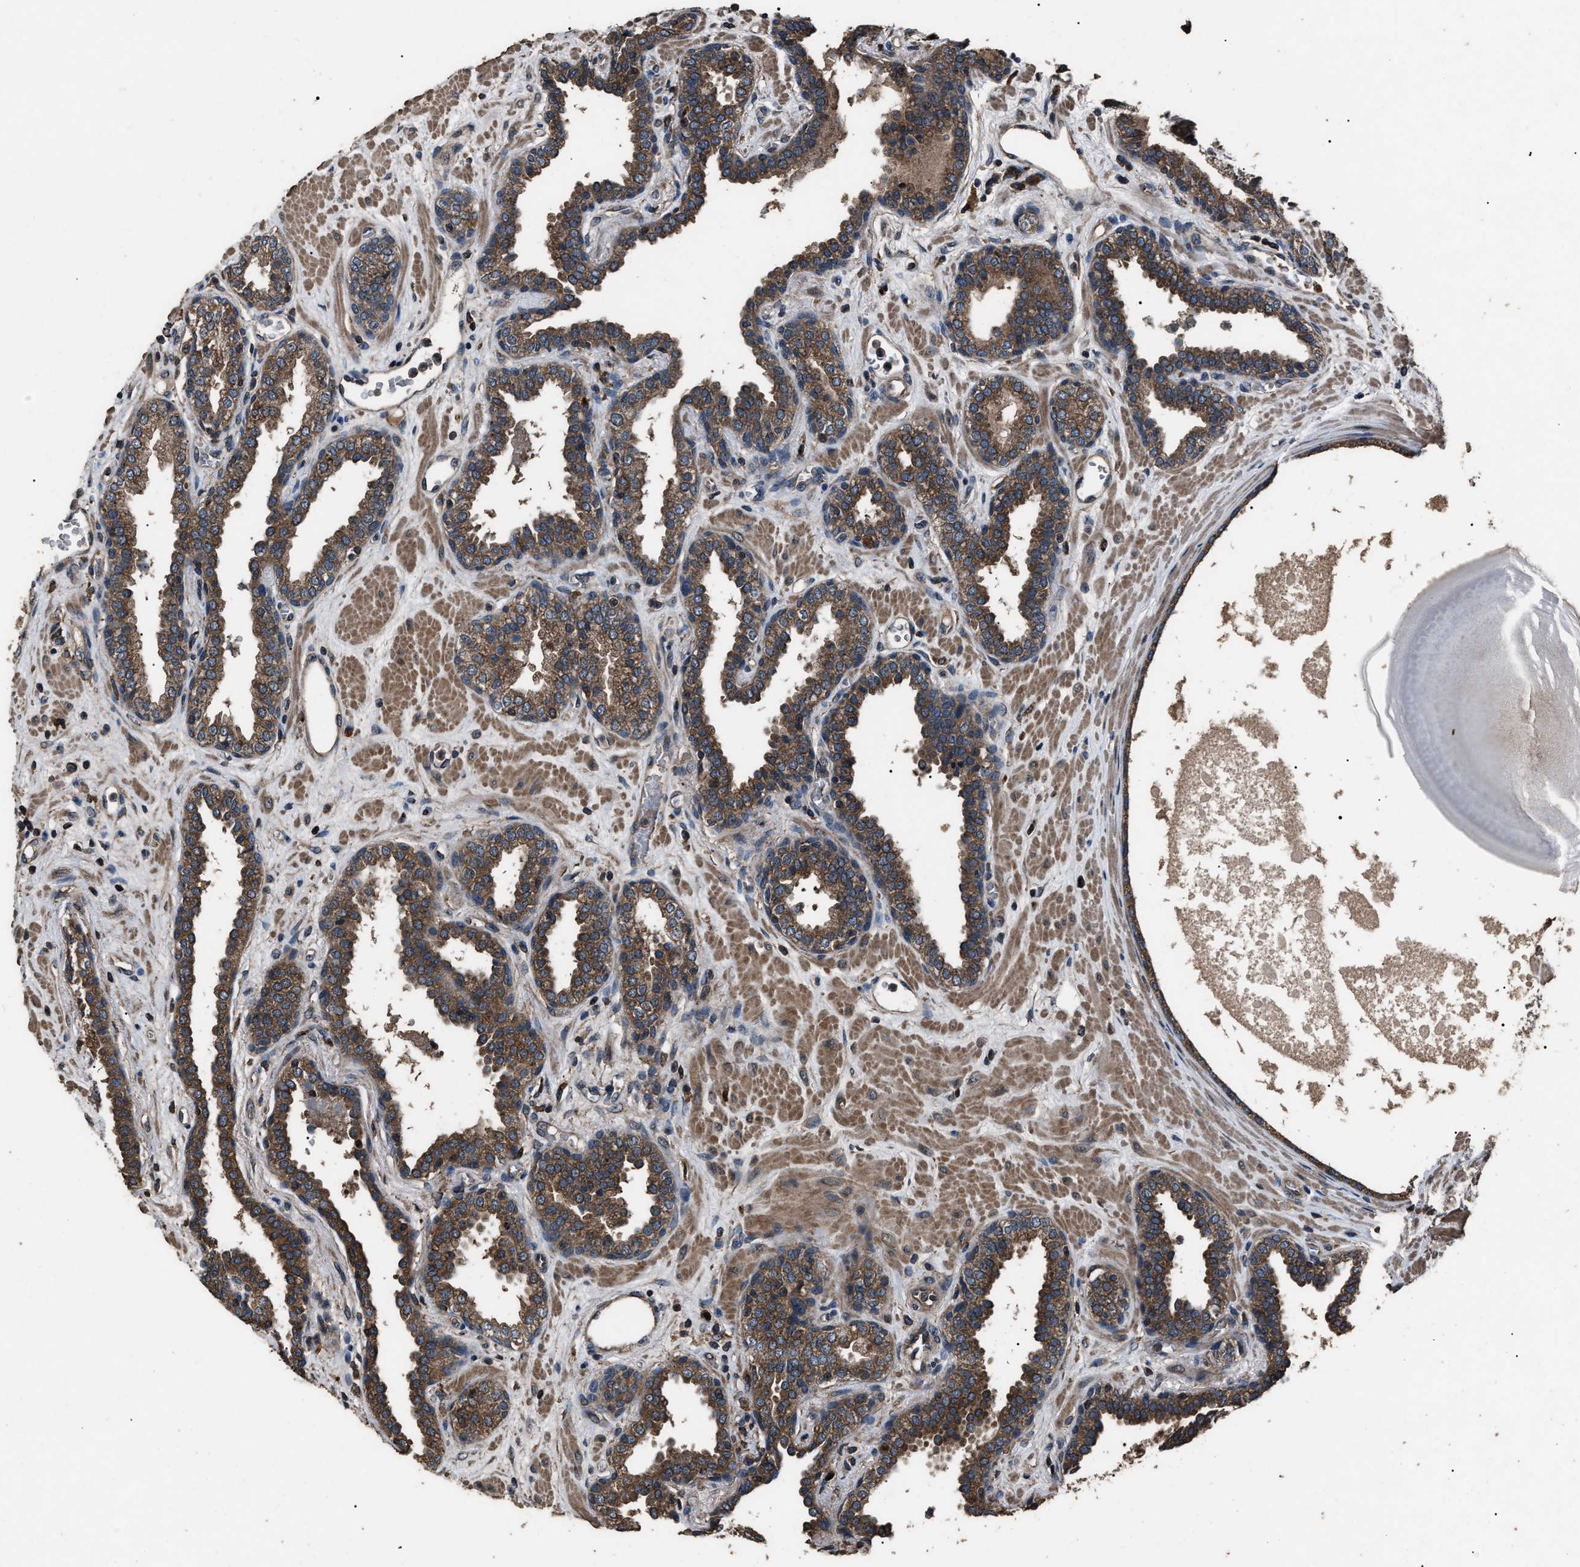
{"staining": {"intensity": "moderate", "quantity": ">75%", "location": "cytoplasmic/membranous"}, "tissue": "prostate", "cell_type": "Glandular cells", "image_type": "normal", "snomed": [{"axis": "morphology", "description": "Normal tissue, NOS"}, {"axis": "topography", "description": "Prostate"}], "caption": "Moderate cytoplasmic/membranous expression for a protein is present in approximately >75% of glandular cells of benign prostate using immunohistochemistry.", "gene": "RNF216", "patient": {"sex": "male", "age": 51}}